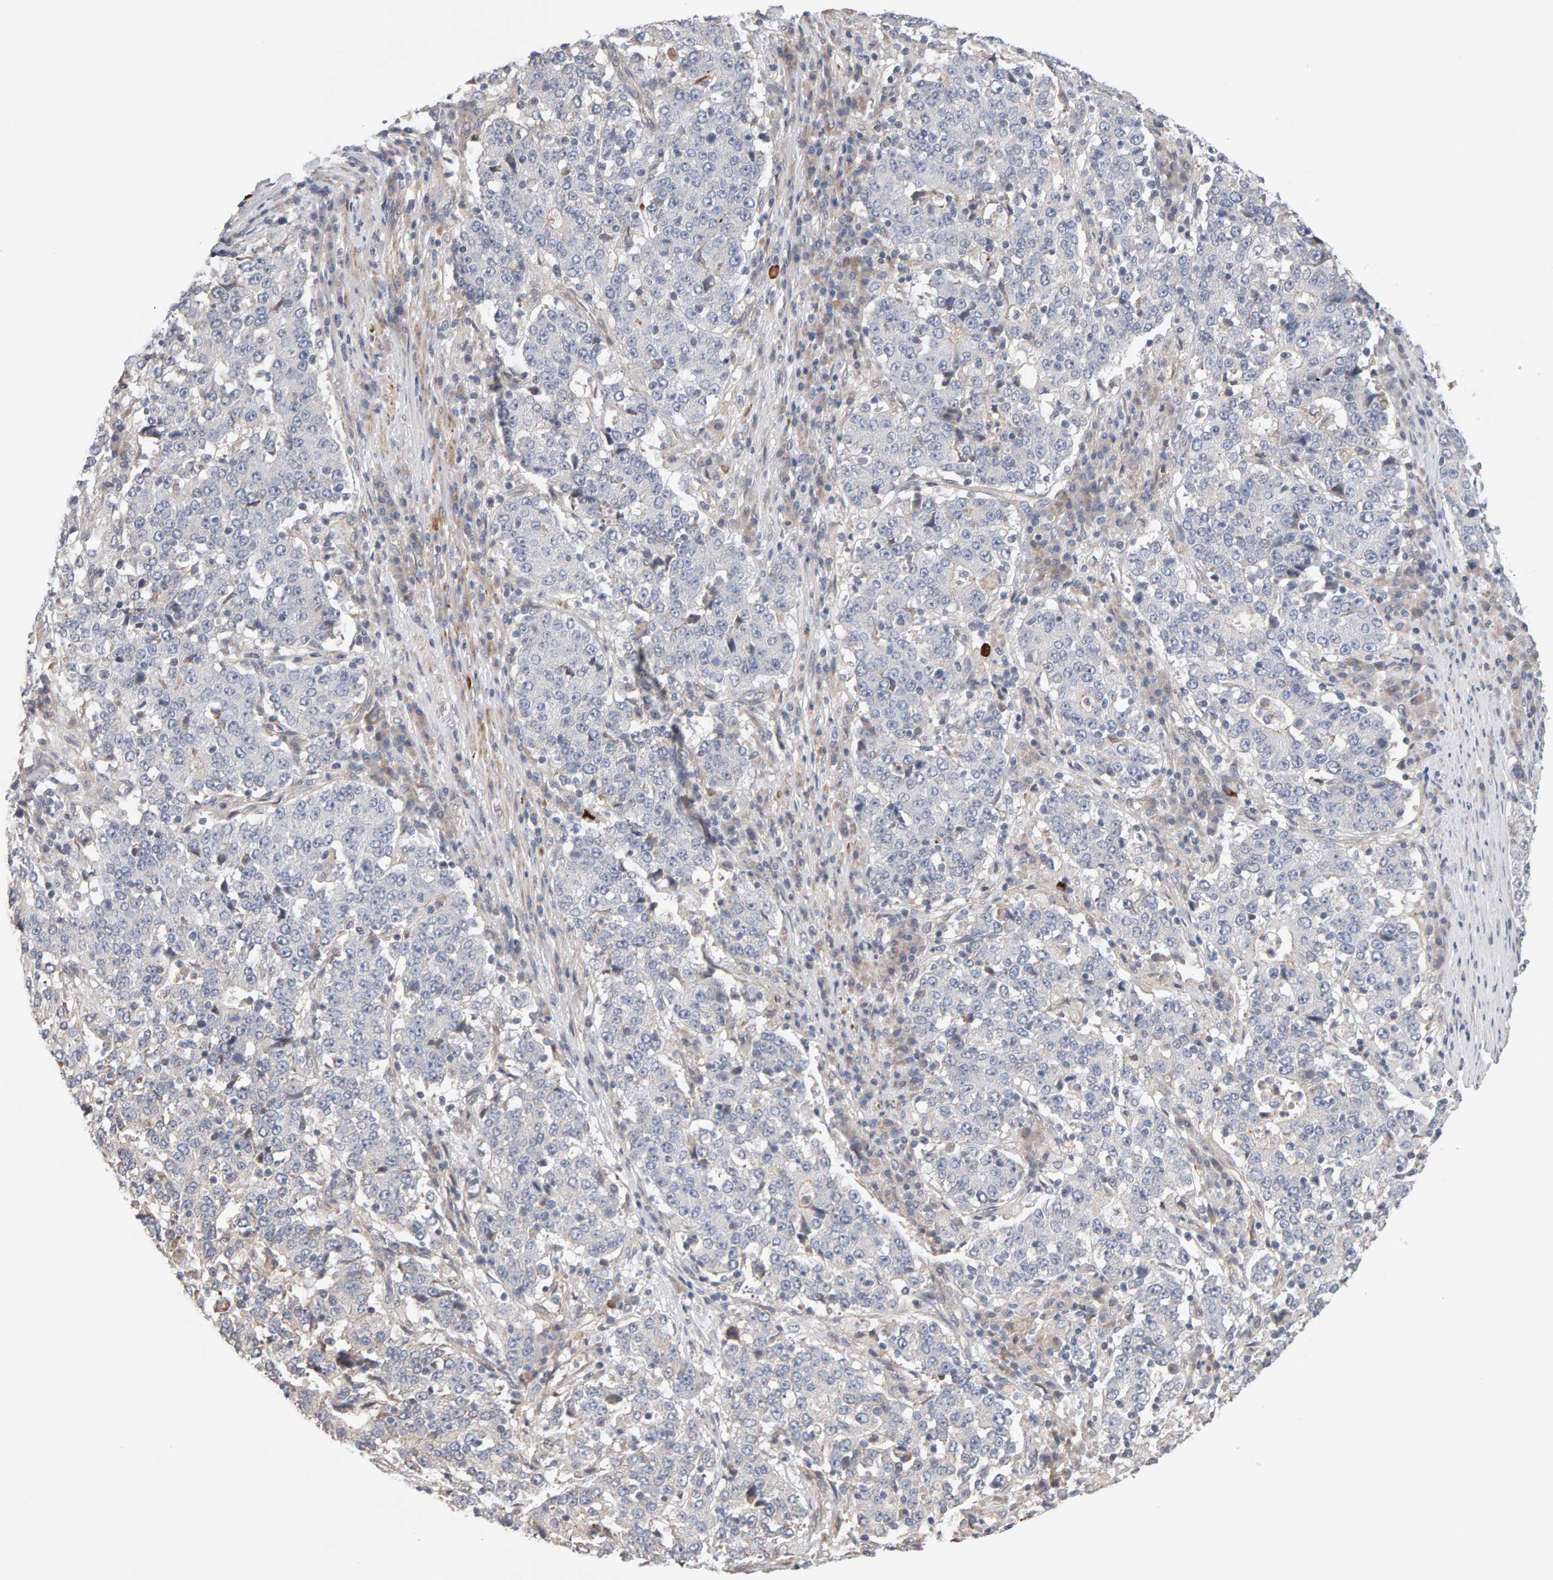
{"staining": {"intensity": "negative", "quantity": "none", "location": "none"}, "tissue": "stomach cancer", "cell_type": "Tumor cells", "image_type": "cancer", "snomed": [{"axis": "morphology", "description": "Adenocarcinoma, NOS"}, {"axis": "topography", "description": "Stomach"}], "caption": "Immunohistochemistry histopathology image of stomach adenocarcinoma stained for a protein (brown), which exhibits no expression in tumor cells.", "gene": "LZTS1", "patient": {"sex": "male", "age": 59}}